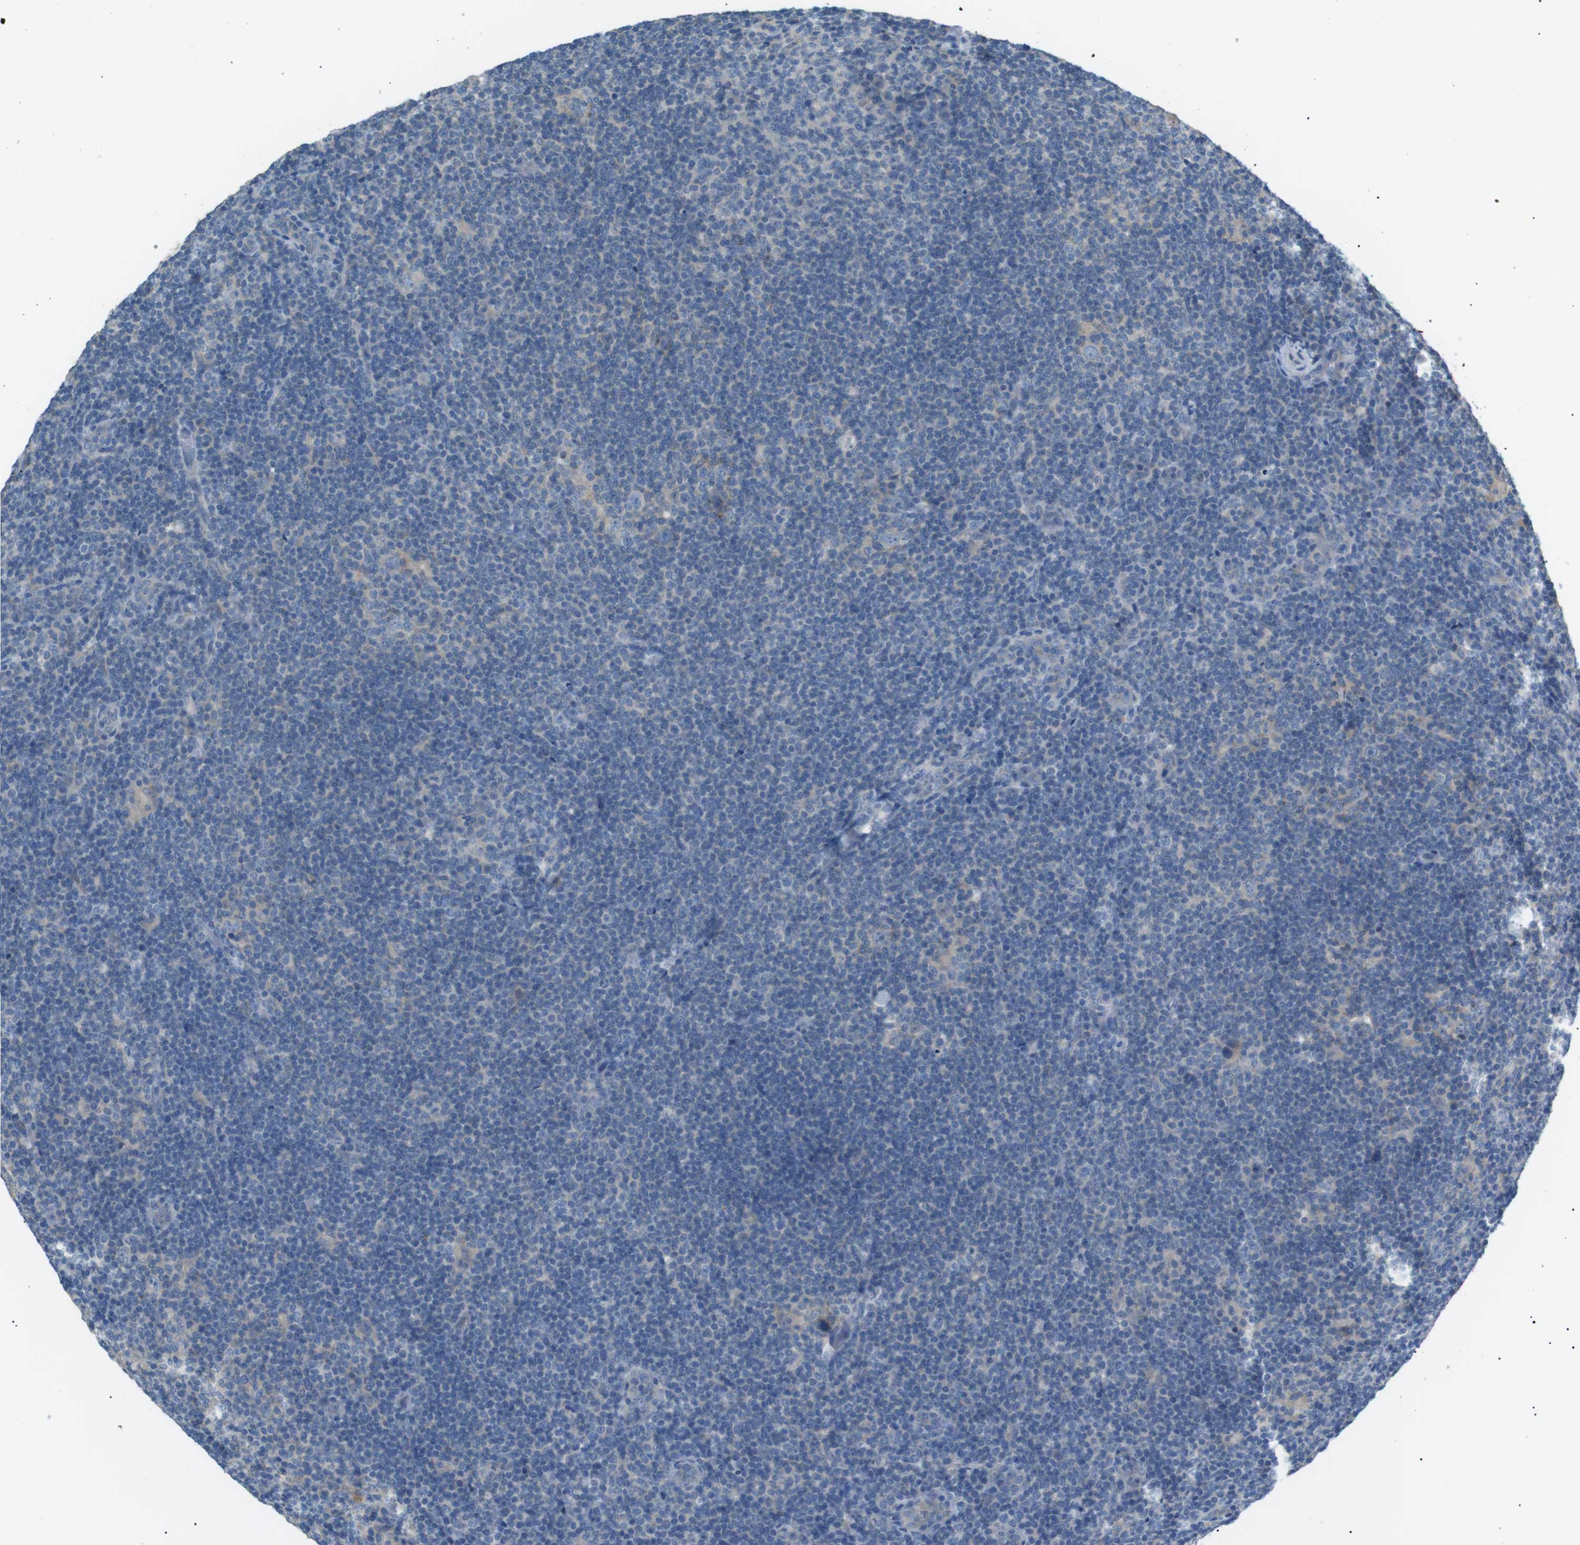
{"staining": {"intensity": "weak", "quantity": "<25%", "location": "cytoplasmic/membranous"}, "tissue": "lymphoma", "cell_type": "Tumor cells", "image_type": "cancer", "snomed": [{"axis": "morphology", "description": "Hodgkin's disease, NOS"}, {"axis": "topography", "description": "Lymph node"}], "caption": "Immunohistochemical staining of Hodgkin's disease shows no significant positivity in tumor cells. (DAB immunohistochemistry with hematoxylin counter stain).", "gene": "CDH26", "patient": {"sex": "female", "age": 57}}